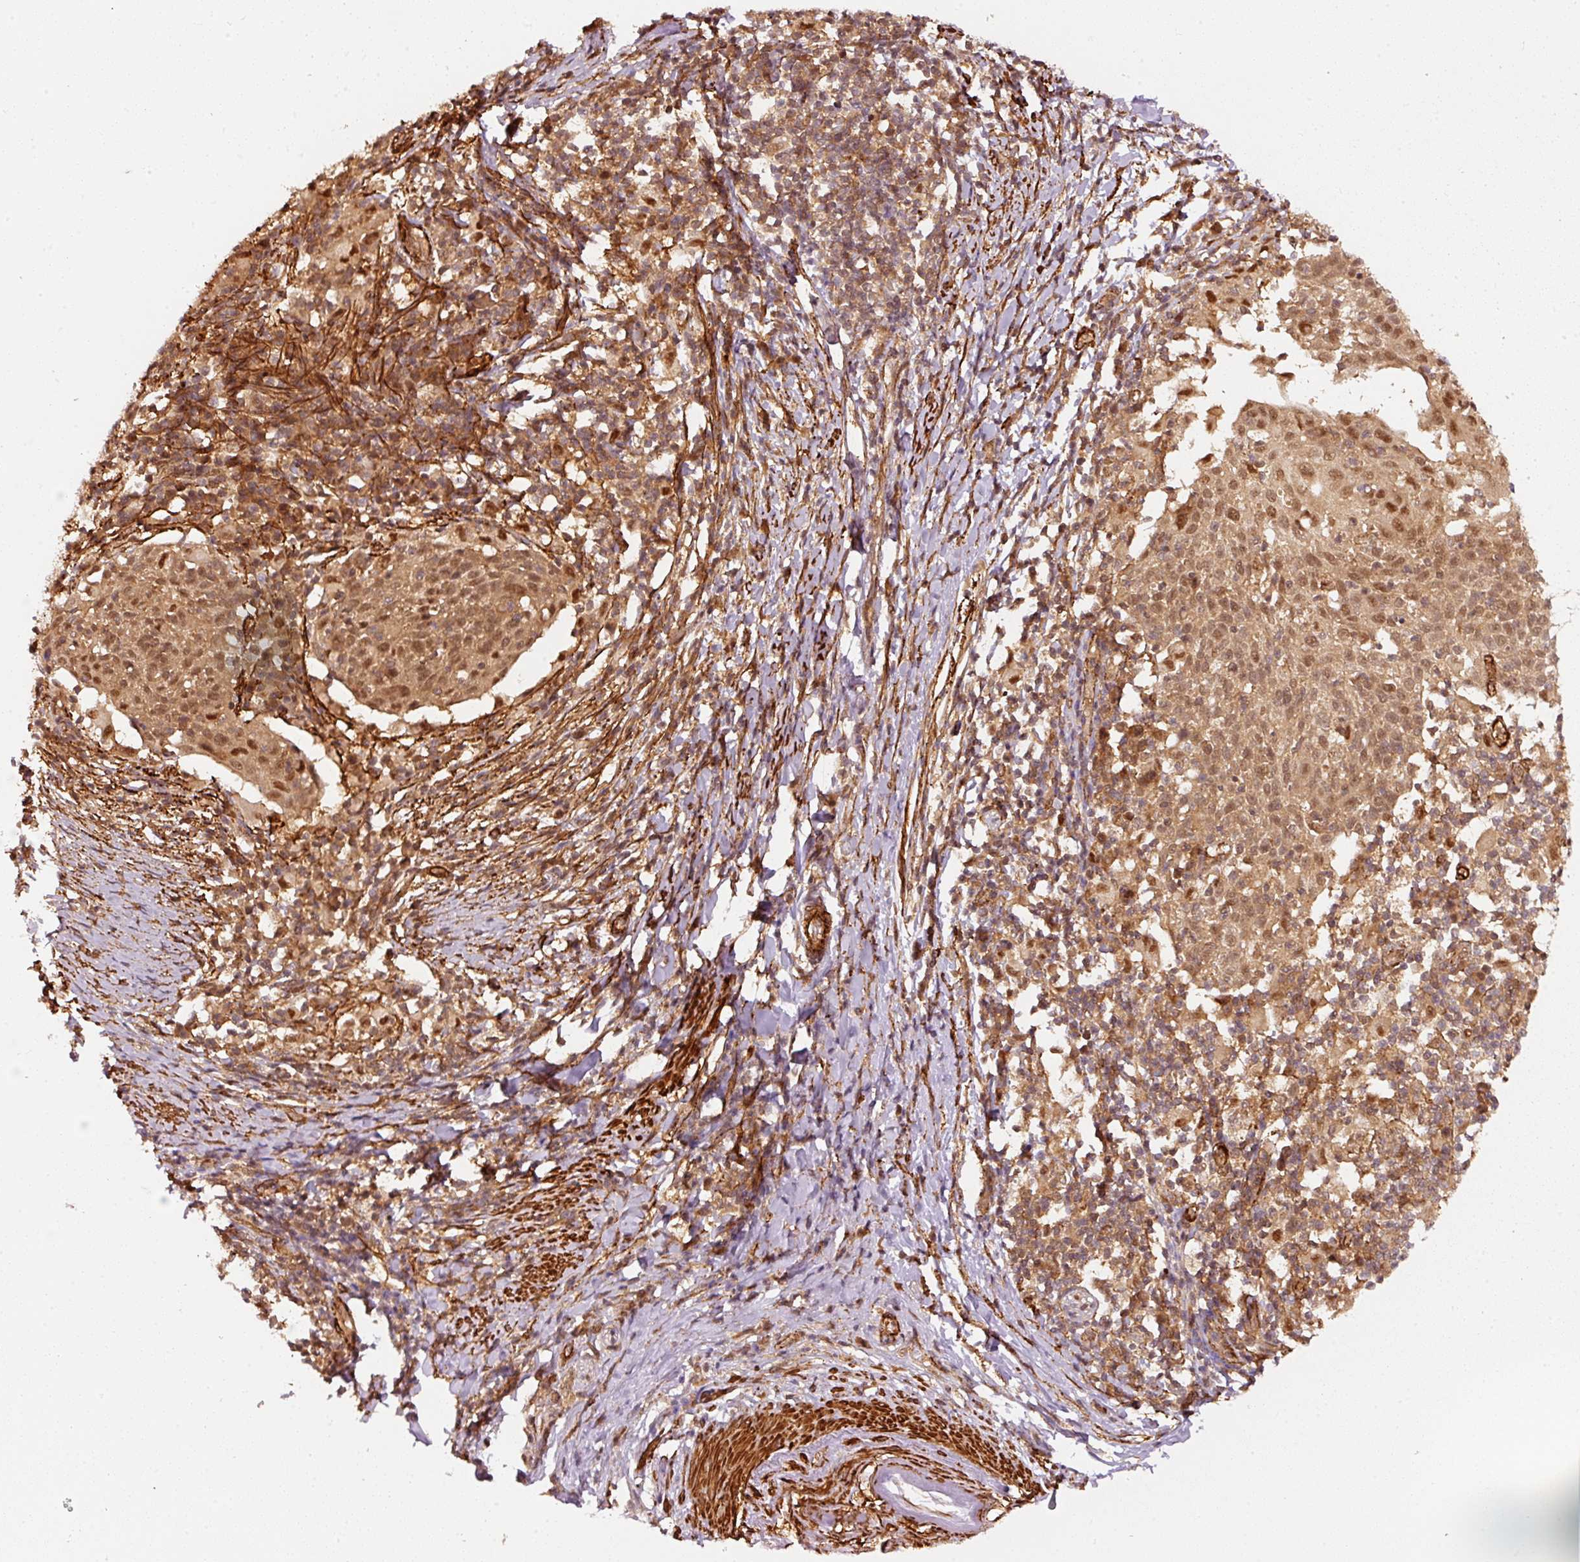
{"staining": {"intensity": "moderate", "quantity": ">75%", "location": "cytoplasmic/membranous,nuclear"}, "tissue": "cervical cancer", "cell_type": "Tumor cells", "image_type": "cancer", "snomed": [{"axis": "morphology", "description": "Squamous cell carcinoma, NOS"}, {"axis": "topography", "description": "Cervix"}], "caption": "Tumor cells display moderate cytoplasmic/membranous and nuclear positivity in about >75% of cells in cervical cancer.", "gene": "PSMD1", "patient": {"sex": "female", "age": 52}}